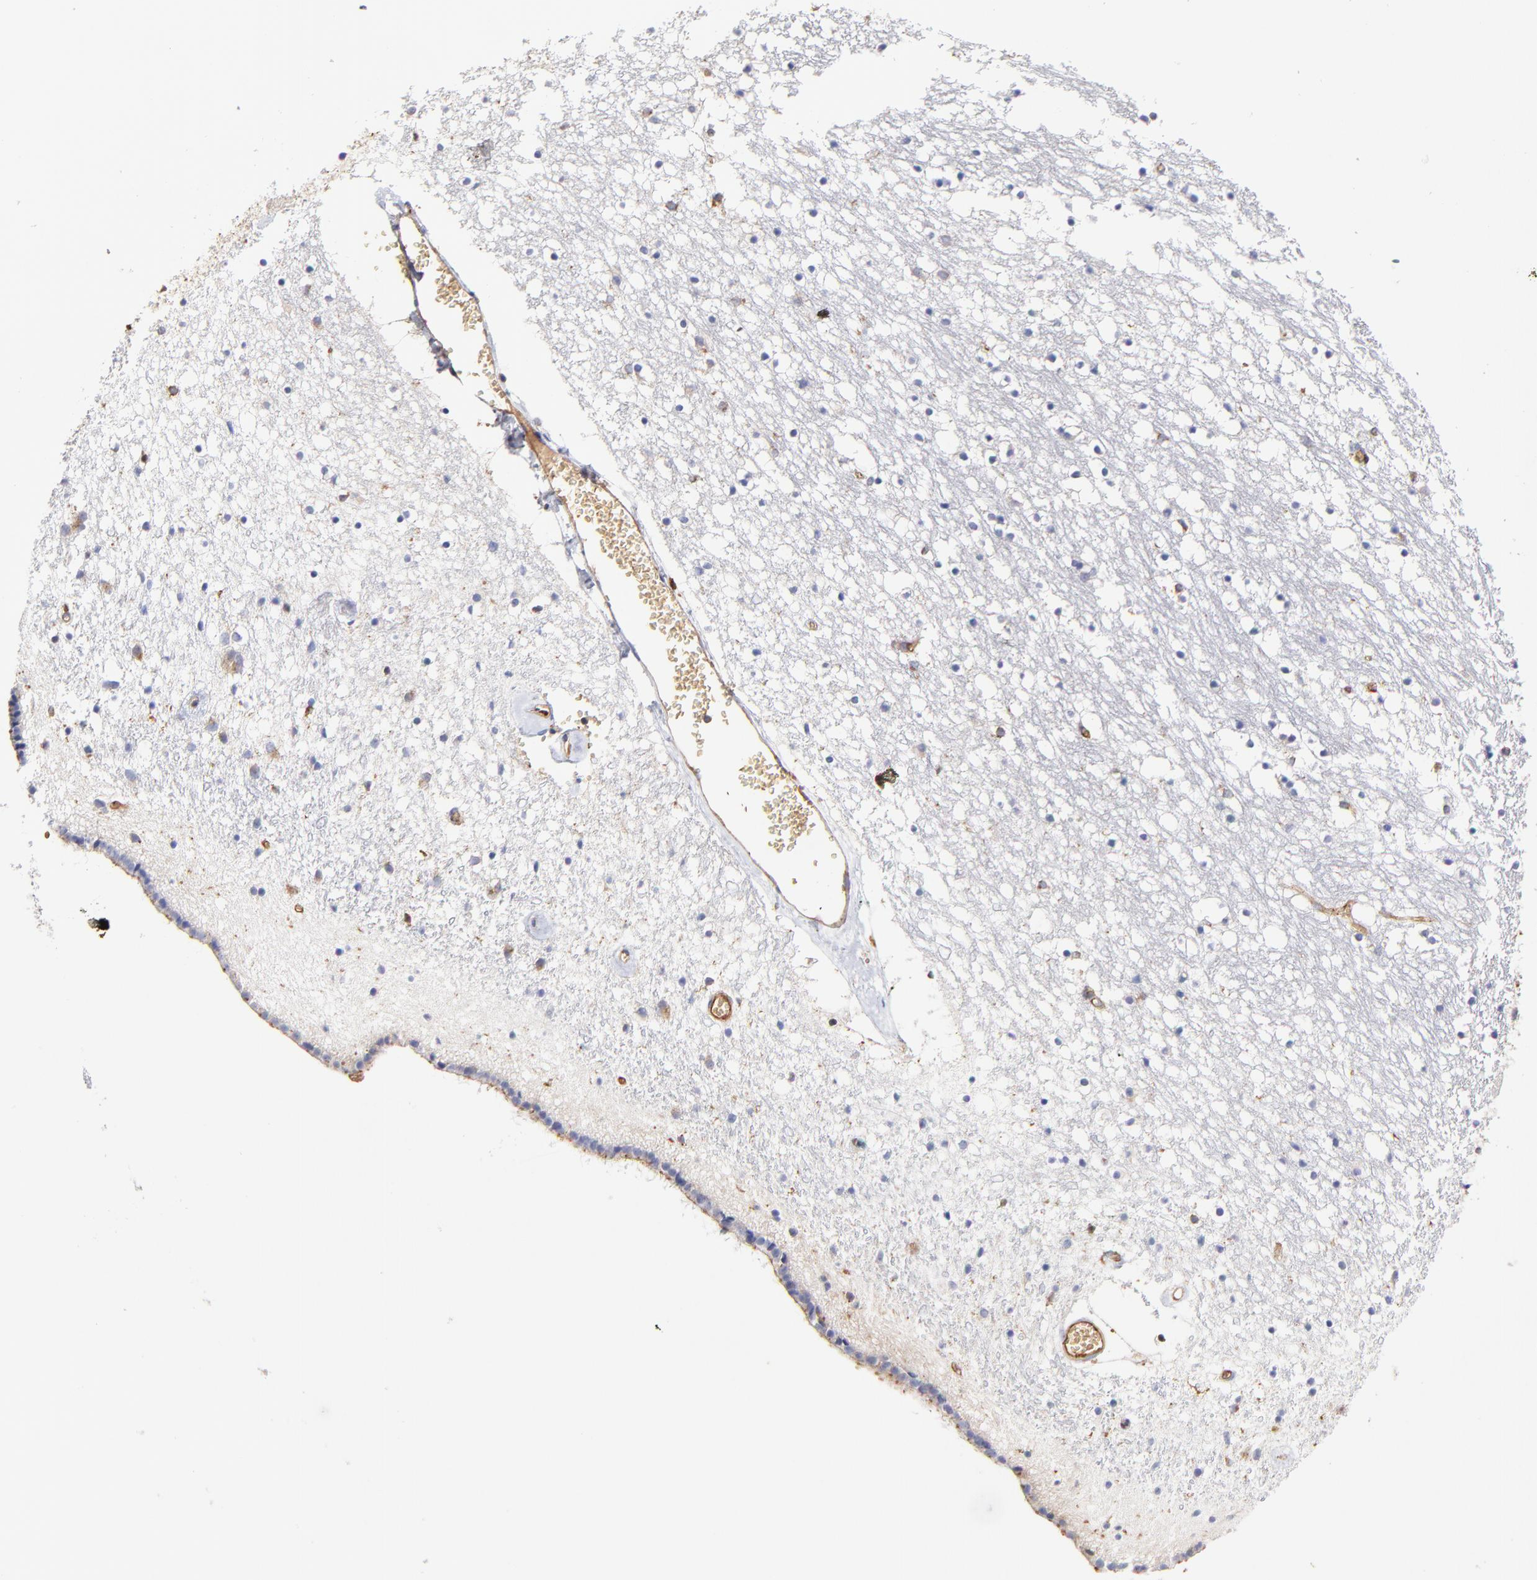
{"staining": {"intensity": "moderate", "quantity": "<25%", "location": "cytoplasmic/membranous"}, "tissue": "caudate", "cell_type": "Glial cells", "image_type": "normal", "snomed": [{"axis": "morphology", "description": "Normal tissue, NOS"}, {"axis": "topography", "description": "Lateral ventricle wall"}], "caption": "About <25% of glial cells in unremarkable human caudate reveal moderate cytoplasmic/membranous protein expression as visualized by brown immunohistochemical staining.", "gene": "CD2AP", "patient": {"sex": "male", "age": 45}}